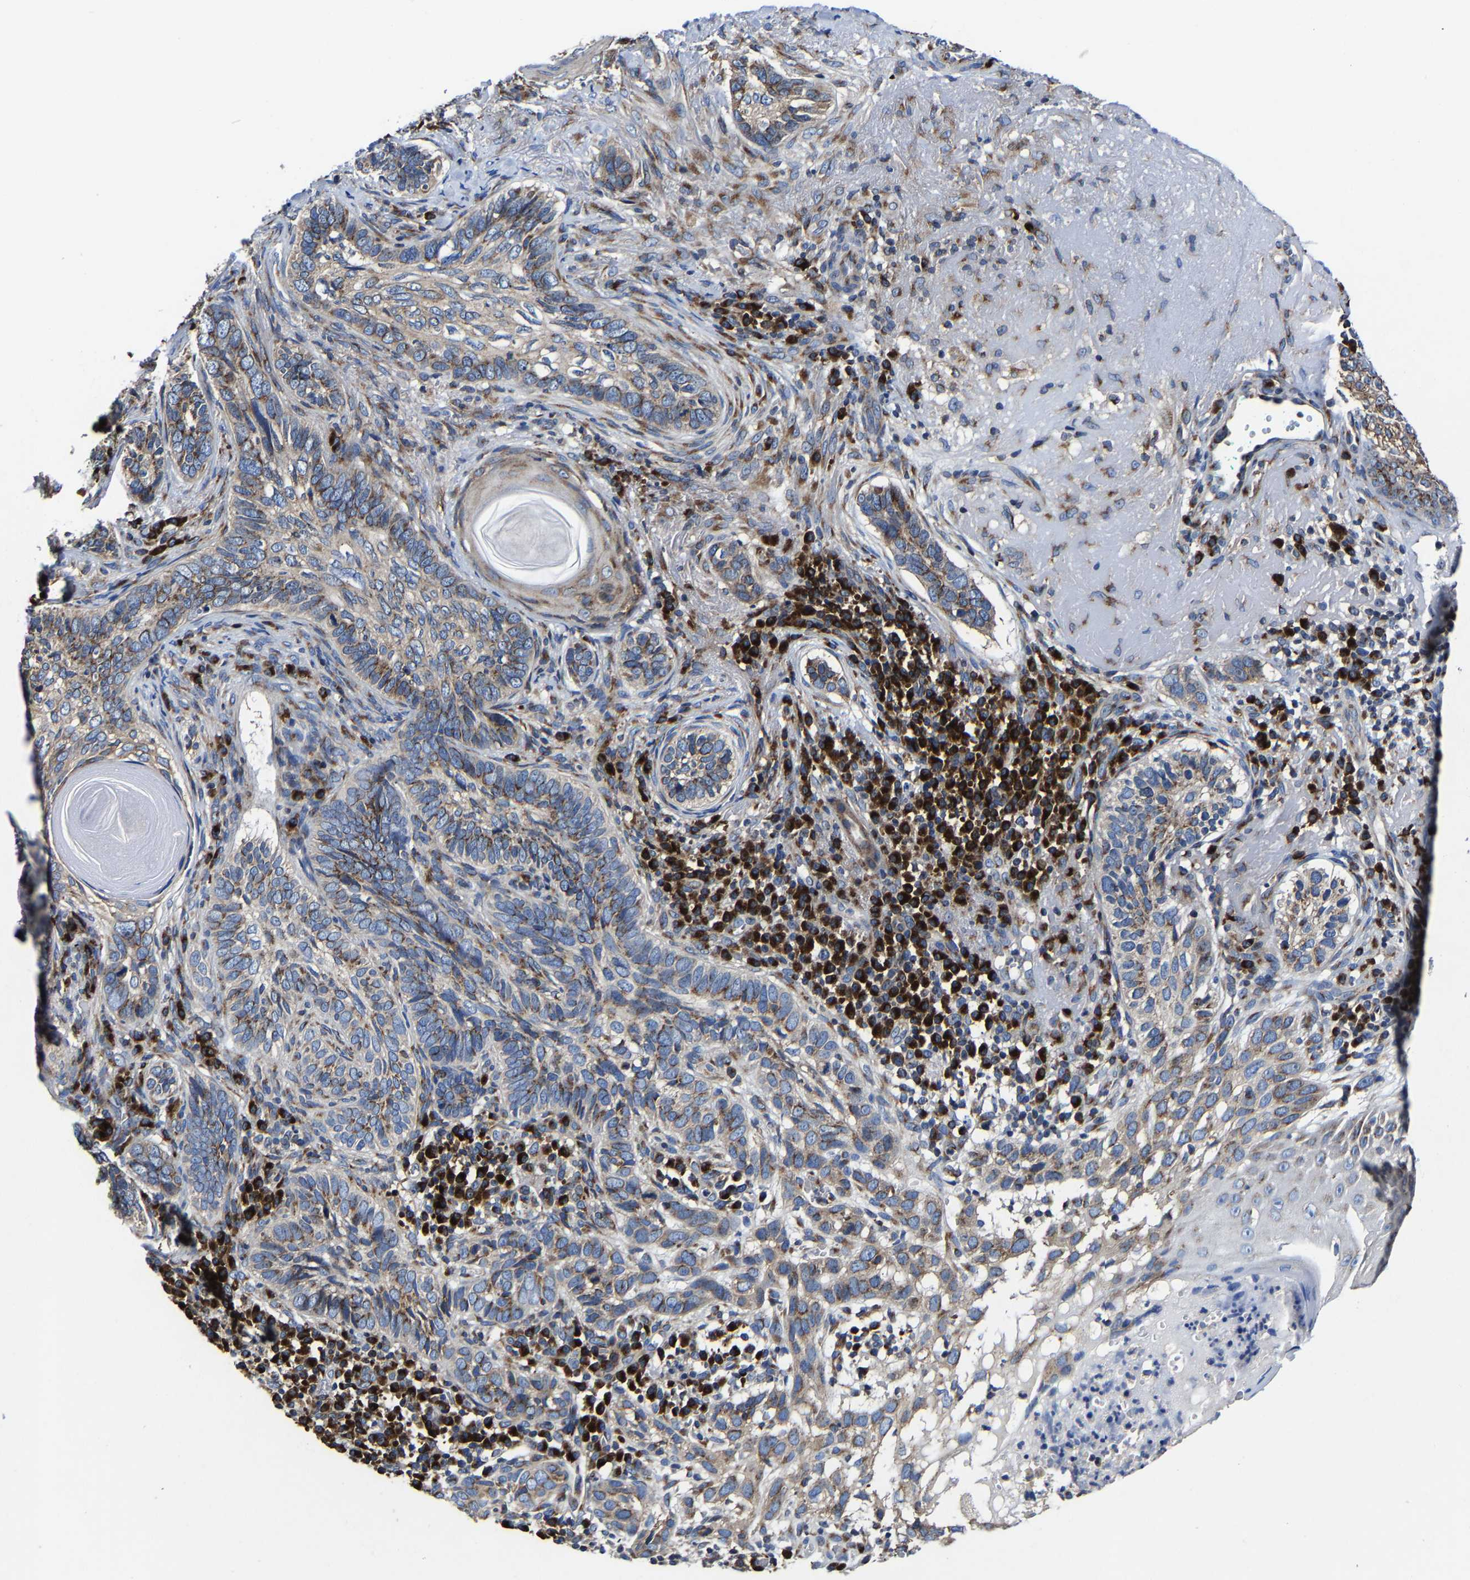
{"staining": {"intensity": "moderate", "quantity": "25%-75%", "location": "cytoplasmic/membranous"}, "tissue": "skin cancer", "cell_type": "Tumor cells", "image_type": "cancer", "snomed": [{"axis": "morphology", "description": "Basal cell carcinoma"}, {"axis": "topography", "description": "Skin"}], "caption": "Immunohistochemistry (IHC) photomicrograph of neoplastic tissue: skin cancer (basal cell carcinoma) stained using IHC reveals medium levels of moderate protein expression localized specifically in the cytoplasmic/membranous of tumor cells, appearing as a cytoplasmic/membranous brown color.", "gene": "EBAG9", "patient": {"sex": "female", "age": 89}}